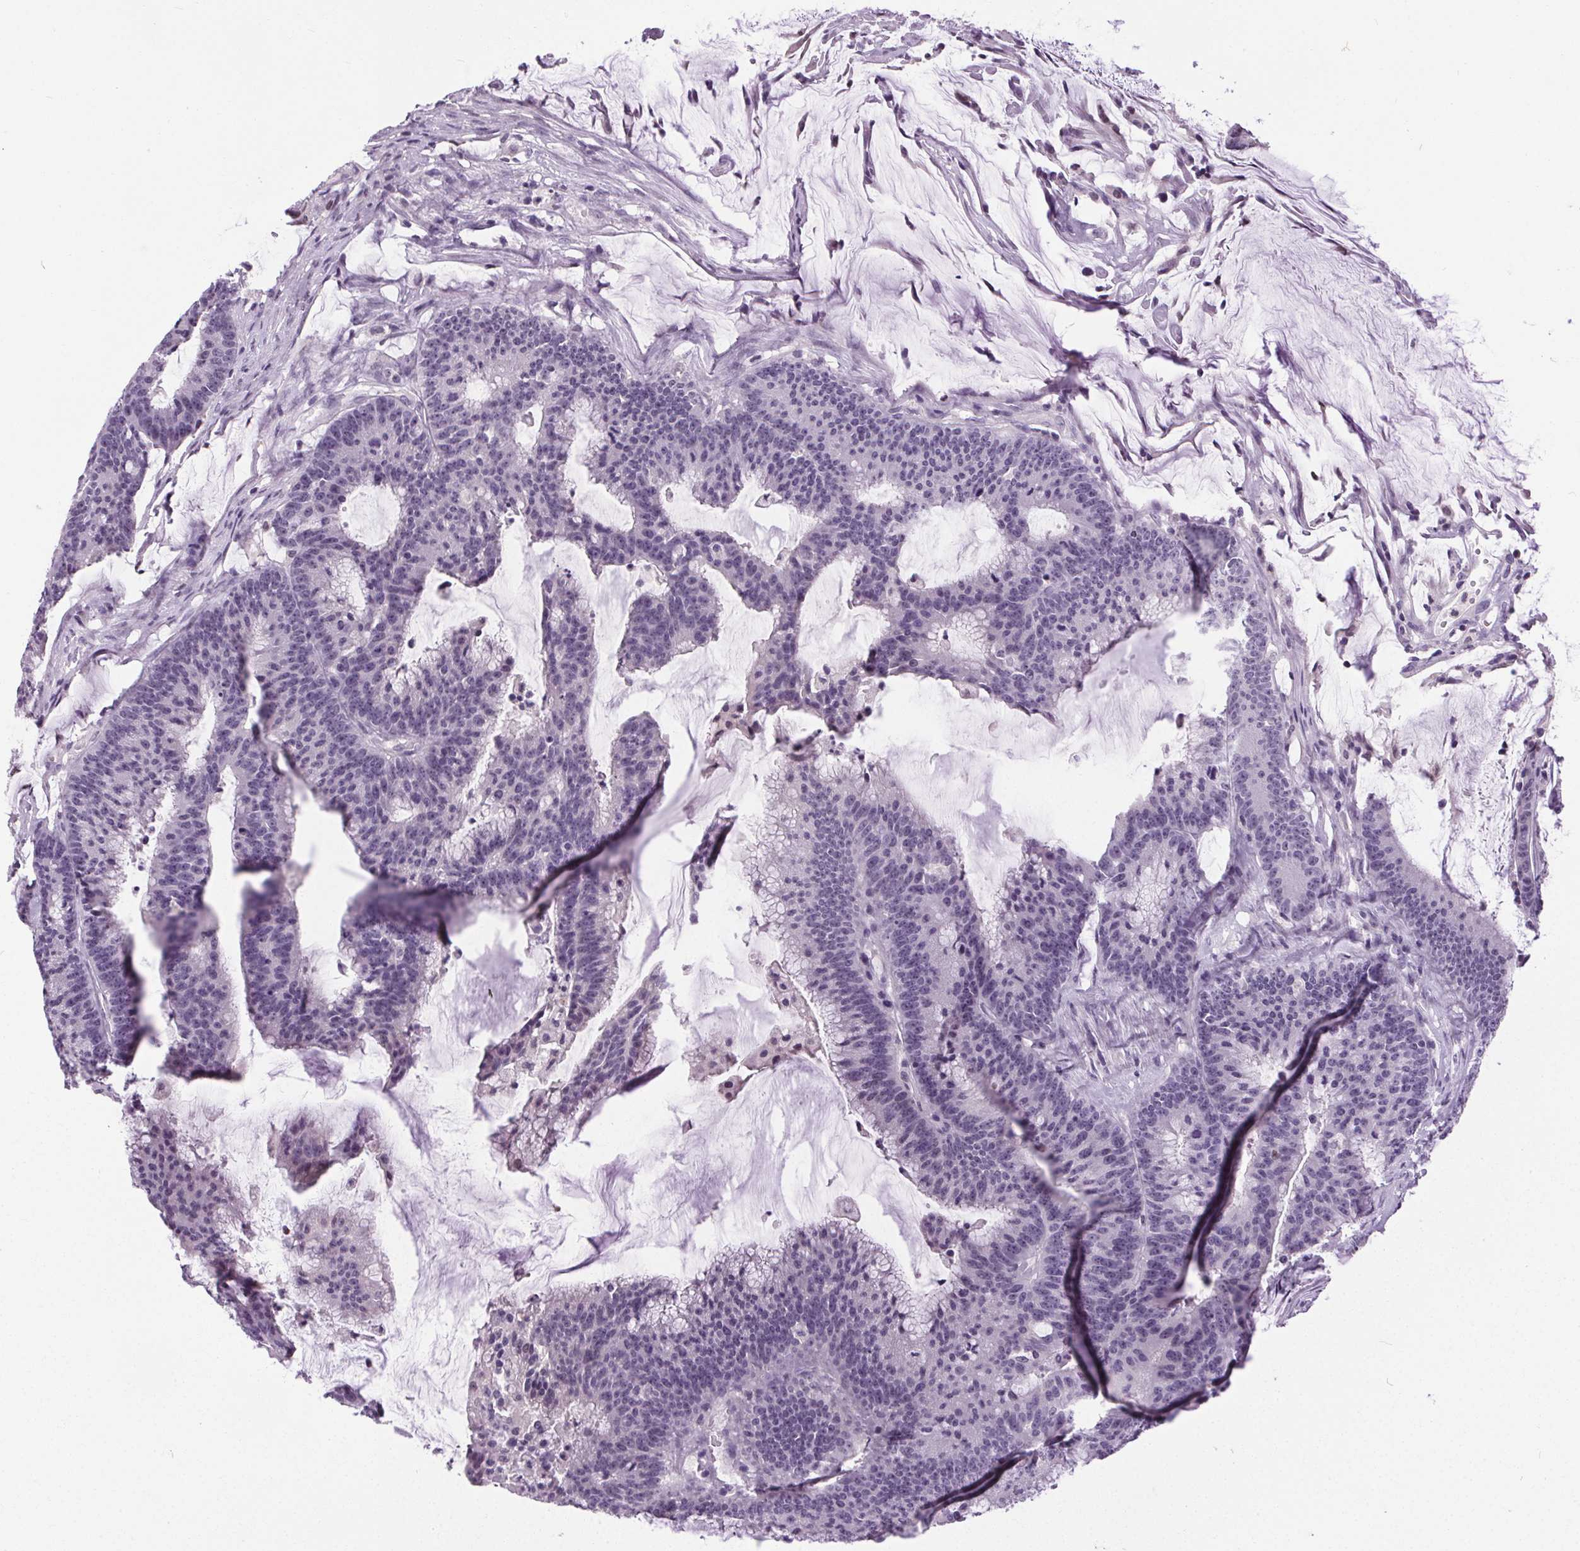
{"staining": {"intensity": "negative", "quantity": "none", "location": "none"}, "tissue": "colorectal cancer", "cell_type": "Tumor cells", "image_type": "cancer", "snomed": [{"axis": "morphology", "description": "Adenocarcinoma, NOS"}, {"axis": "topography", "description": "Colon"}], "caption": "A photomicrograph of colorectal cancer (adenocarcinoma) stained for a protein shows no brown staining in tumor cells.", "gene": "TMEM240", "patient": {"sex": "female", "age": 78}}